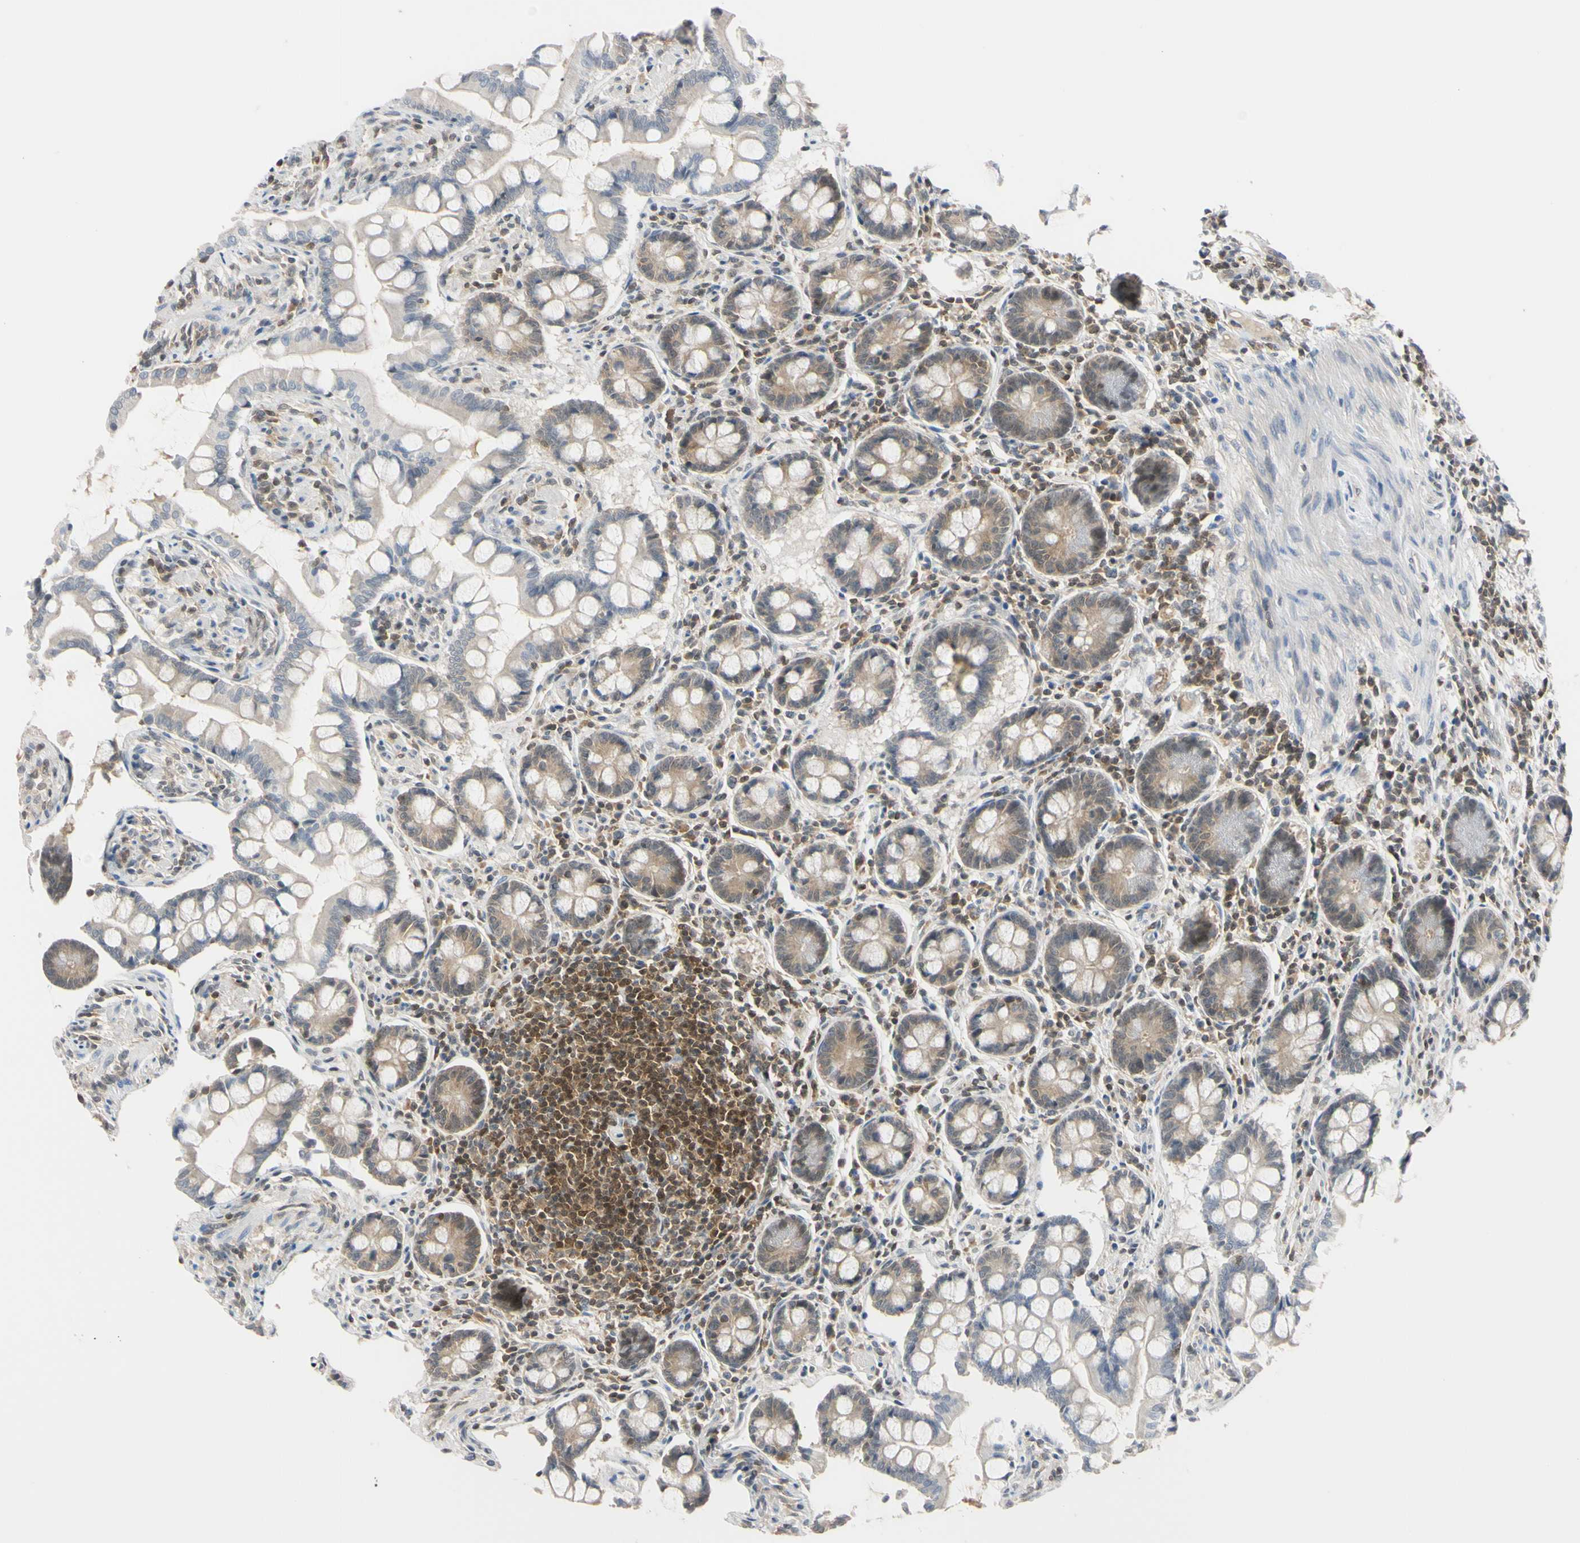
{"staining": {"intensity": "weak", "quantity": ">75%", "location": "cytoplasmic/membranous"}, "tissue": "small intestine", "cell_type": "Glandular cells", "image_type": "normal", "snomed": [{"axis": "morphology", "description": "Normal tissue, NOS"}, {"axis": "topography", "description": "Small intestine"}], "caption": "The photomicrograph reveals immunohistochemical staining of benign small intestine. There is weak cytoplasmic/membranous expression is present in approximately >75% of glandular cells. Using DAB (brown) and hematoxylin (blue) stains, captured at high magnification using brightfield microscopy.", "gene": "UBE2I", "patient": {"sex": "male", "age": 41}}